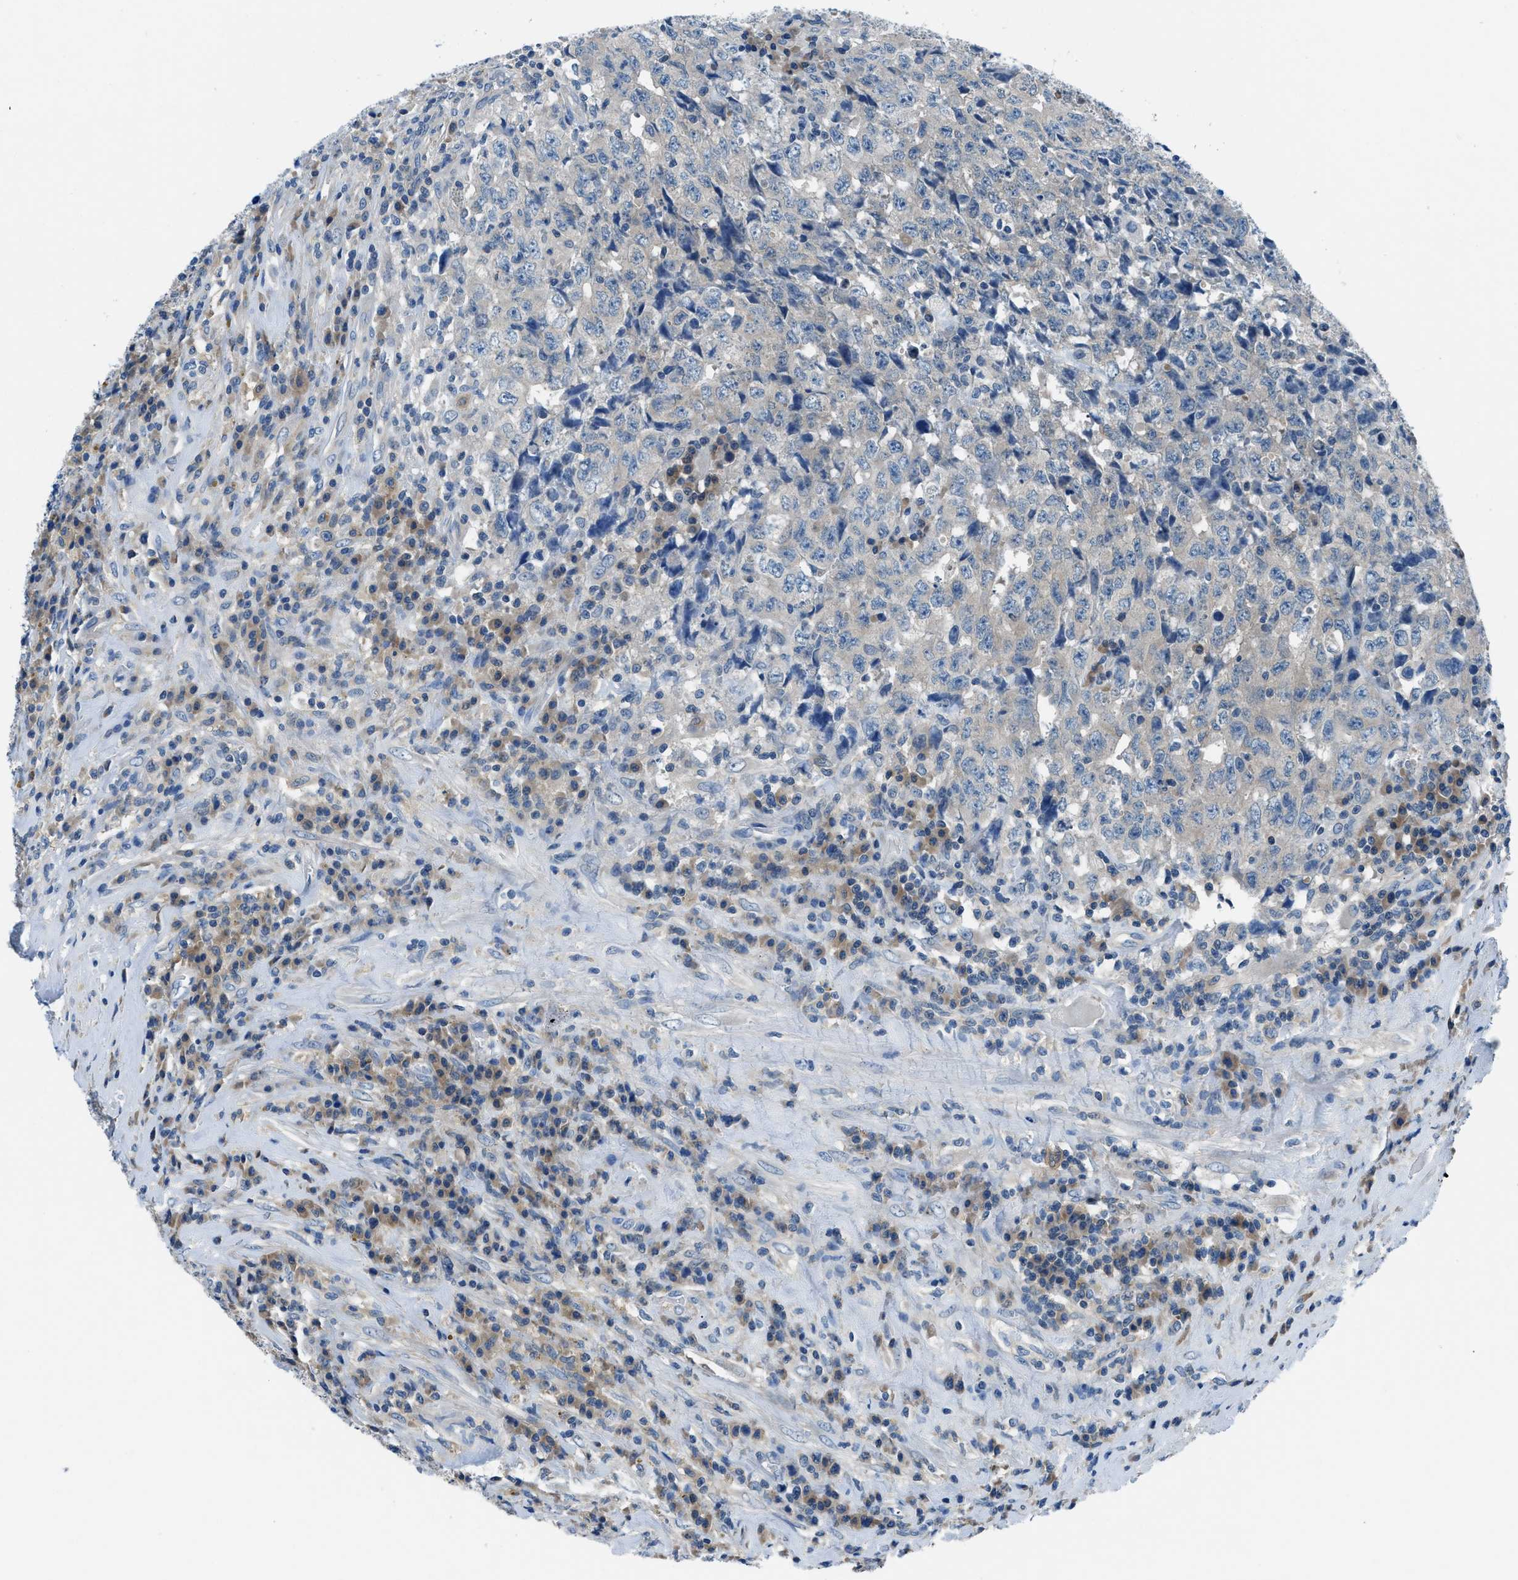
{"staining": {"intensity": "negative", "quantity": "none", "location": "none"}, "tissue": "testis cancer", "cell_type": "Tumor cells", "image_type": "cancer", "snomed": [{"axis": "morphology", "description": "Necrosis, NOS"}, {"axis": "morphology", "description": "Carcinoma, Embryonal, NOS"}, {"axis": "topography", "description": "Testis"}], "caption": "Immunohistochemical staining of human embryonal carcinoma (testis) shows no significant positivity in tumor cells.", "gene": "ACP1", "patient": {"sex": "male", "age": 19}}